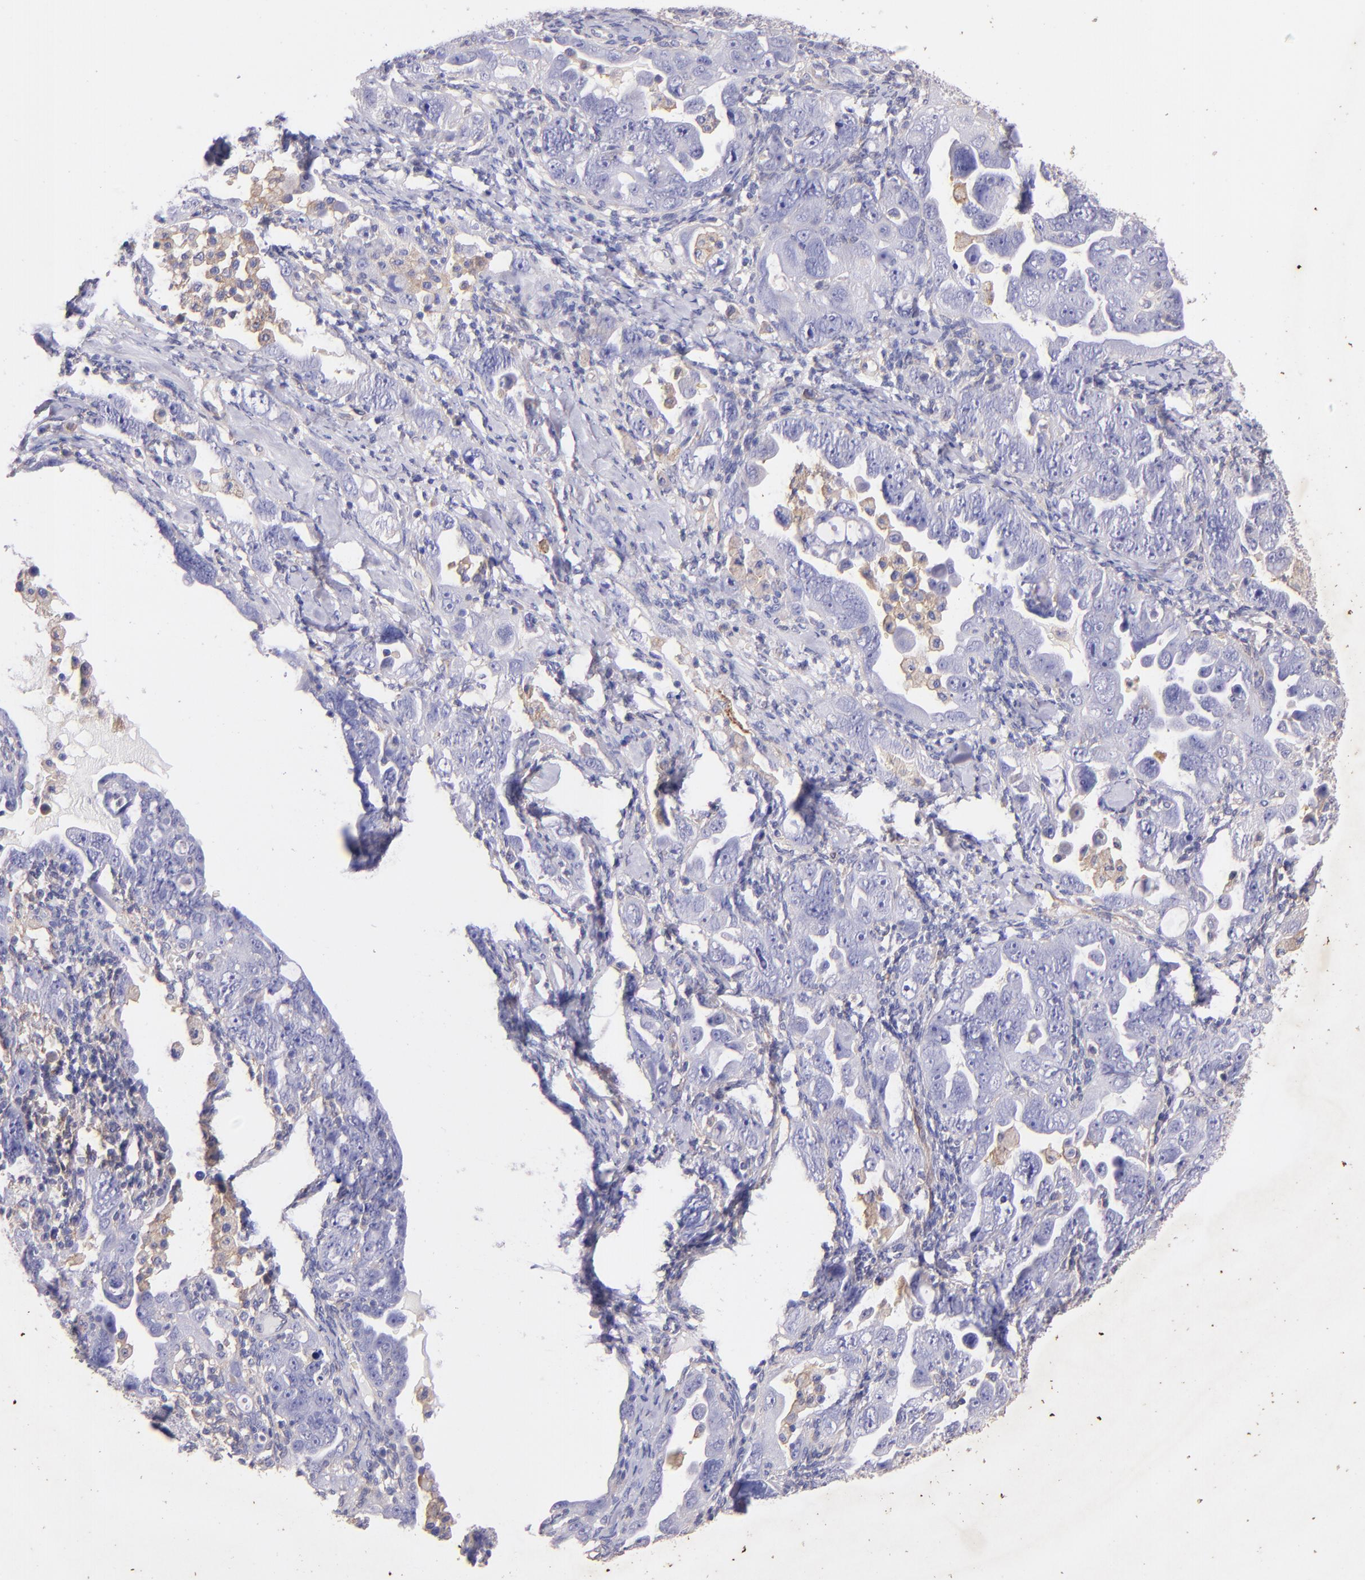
{"staining": {"intensity": "negative", "quantity": "none", "location": "none"}, "tissue": "ovarian cancer", "cell_type": "Tumor cells", "image_type": "cancer", "snomed": [{"axis": "morphology", "description": "Cystadenocarcinoma, serous, NOS"}, {"axis": "topography", "description": "Ovary"}], "caption": "Tumor cells show no significant staining in ovarian cancer (serous cystadenocarcinoma).", "gene": "RET", "patient": {"sex": "female", "age": 66}}